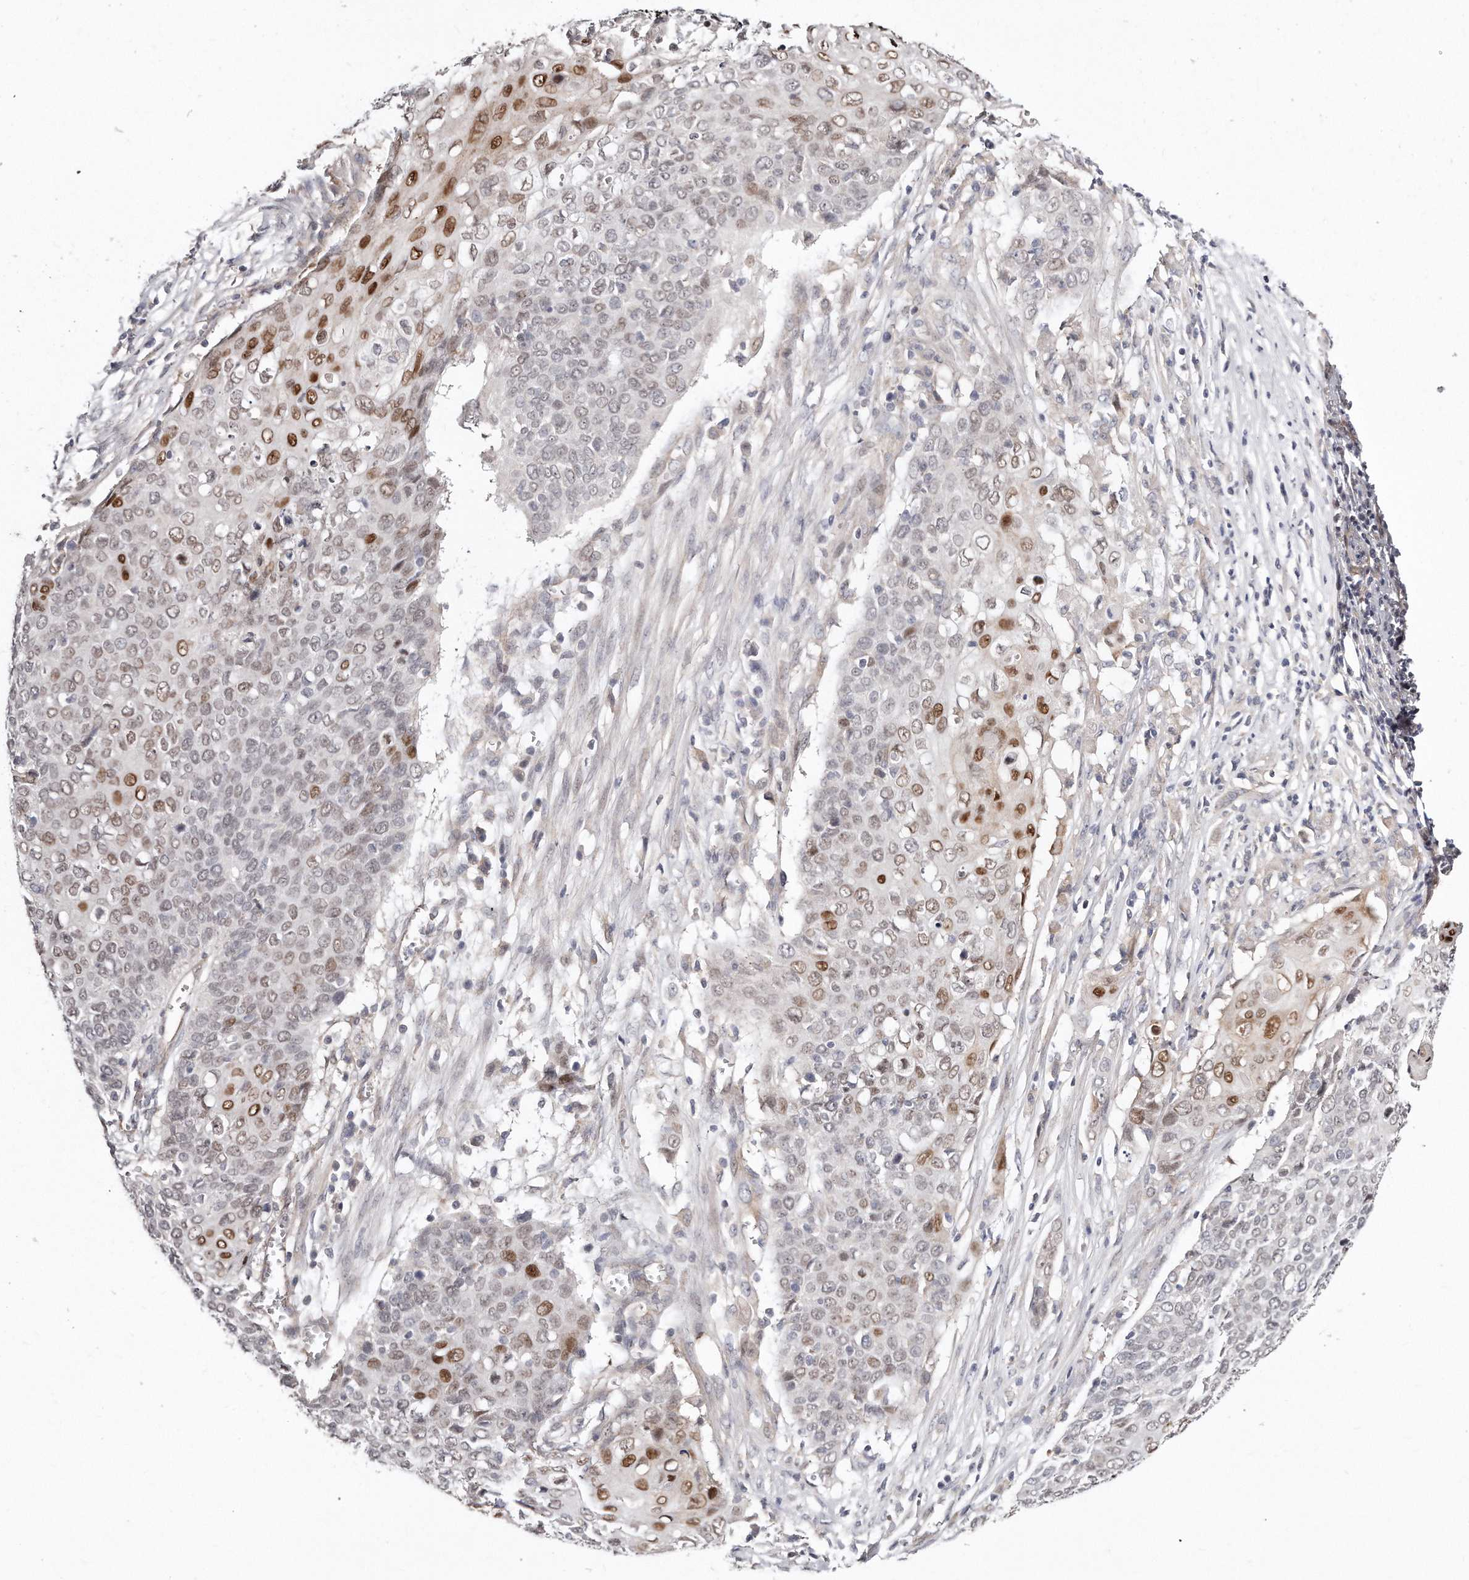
{"staining": {"intensity": "strong", "quantity": "25%-75%", "location": "nuclear"}, "tissue": "cervical cancer", "cell_type": "Tumor cells", "image_type": "cancer", "snomed": [{"axis": "morphology", "description": "Squamous cell carcinoma, NOS"}, {"axis": "topography", "description": "Cervix"}], "caption": "Strong nuclear protein expression is present in about 25%-75% of tumor cells in cervical squamous cell carcinoma.", "gene": "CASZ1", "patient": {"sex": "female", "age": 39}}